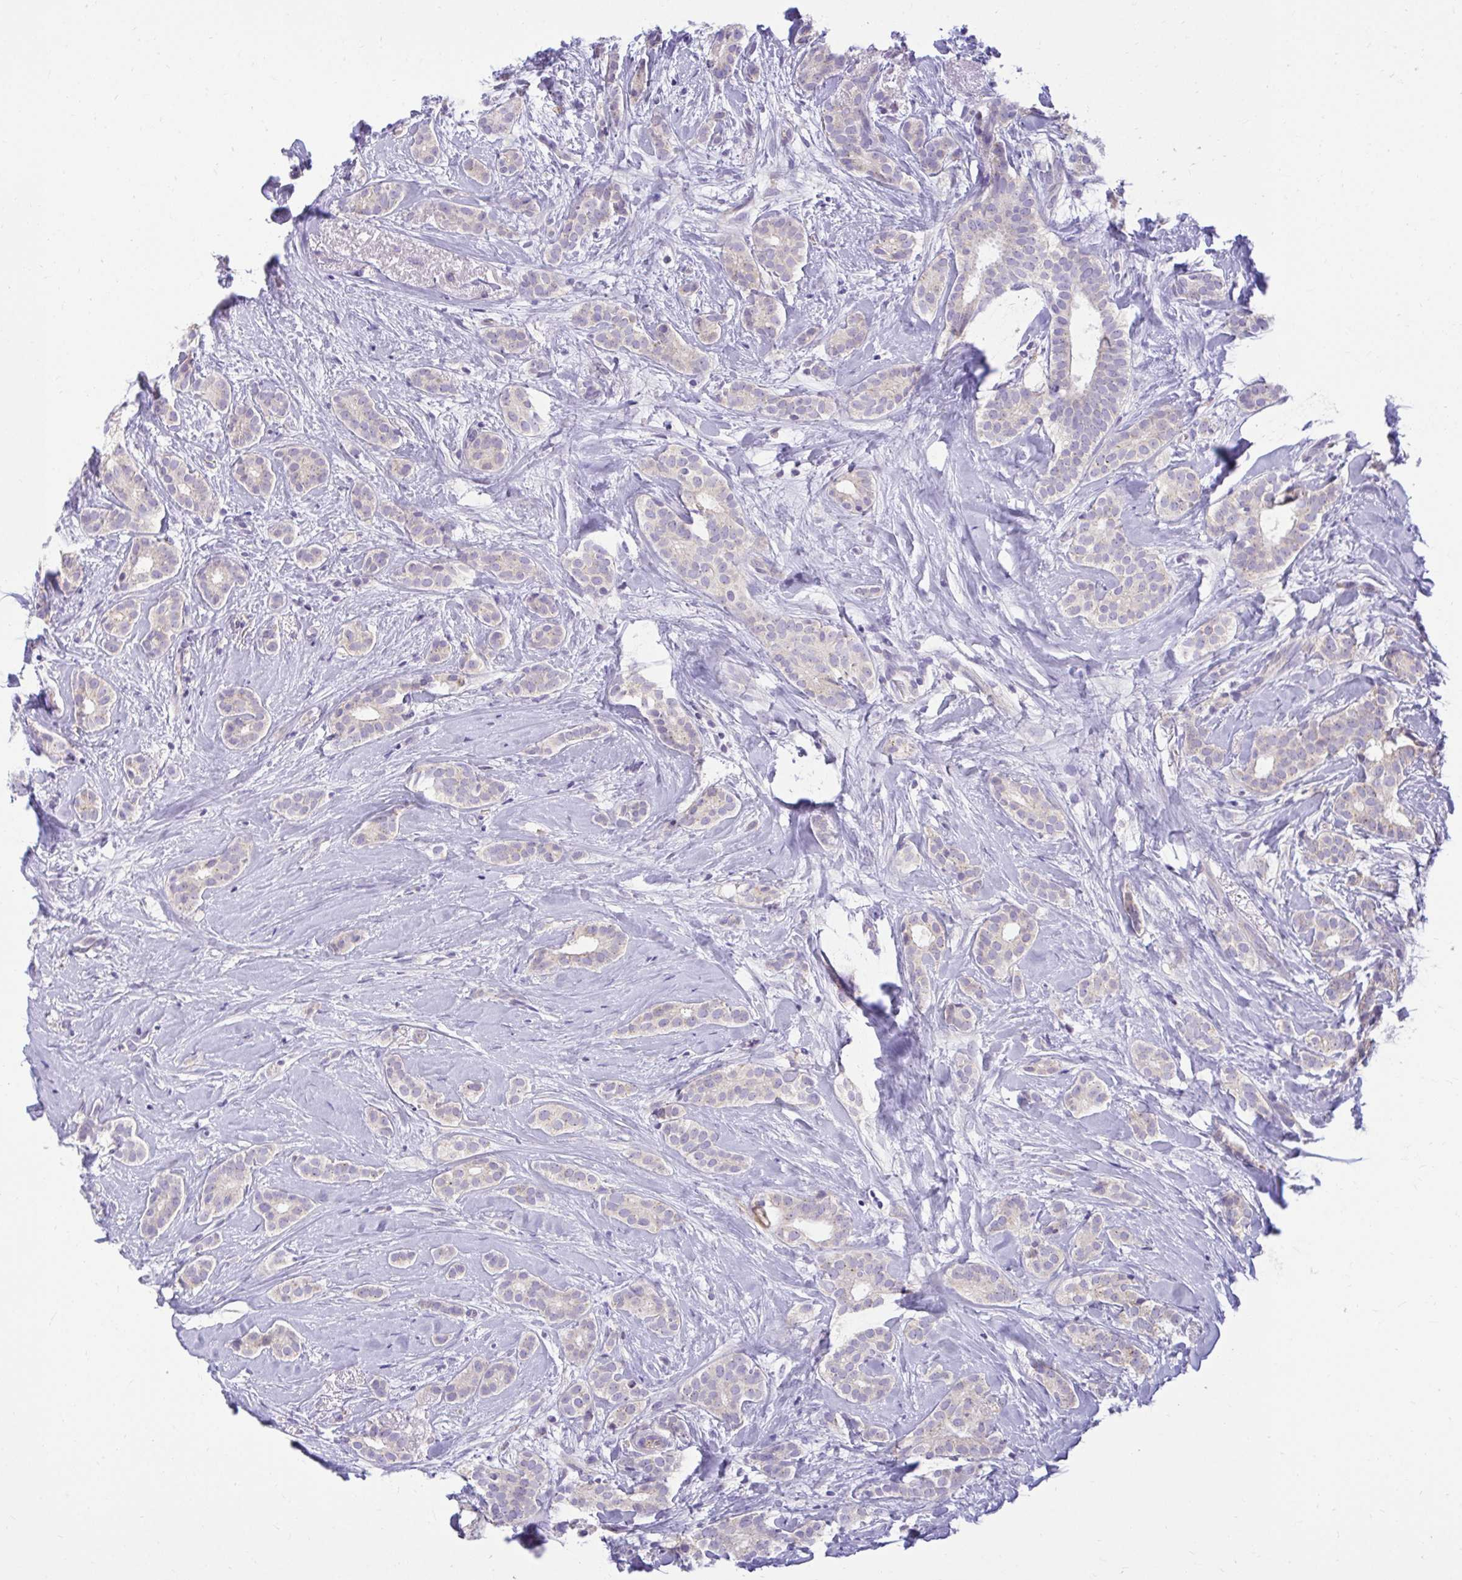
{"staining": {"intensity": "negative", "quantity": "none", "location": "none"}, "tissue": "breast cancer", "cell_type": "Tumor cells", "image_type": "cancer", "snomed": [{"axis": "morphology", "description": "Duct carcinoma"}, {"axis": "topography", "description": "Breast"}], "caption": "Micrograph shows no protein staining in tumor cells of intraductal carcinoma (breast) tissue. (DAB immunohistochemistry (IHC) visualized using brightfield microscopy, high magnification).", "gene": "PKN3", "patient": {"sex": "female", "age": 65}}